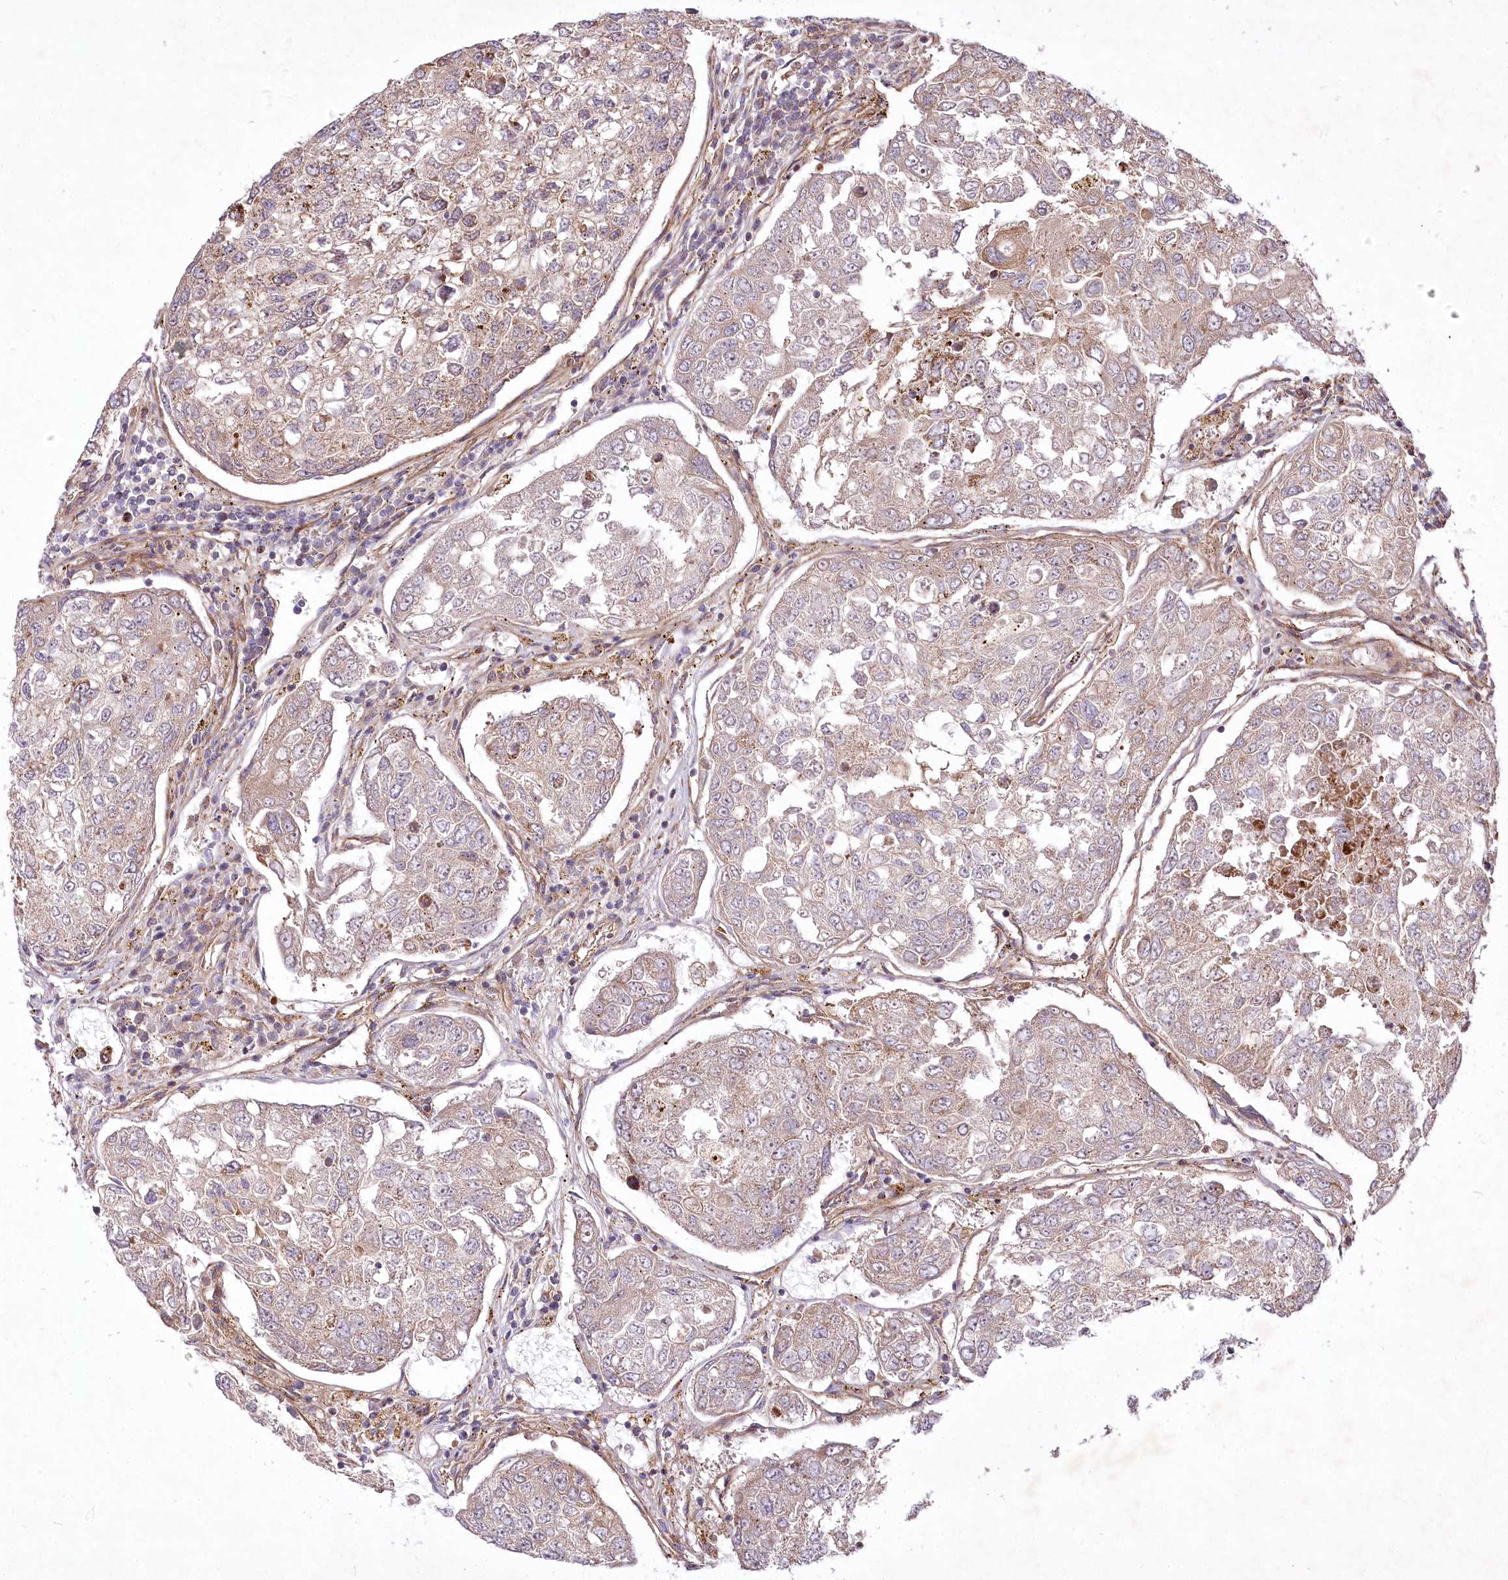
{"staining": {"intensity": "moderate", "quantity": "25%-75%", "location": "cytoplasmic/membranous"}, "tissue": "urothelial cancer", "cell_type": "Tumor cells", "image_type": "cancer", "snomed": [{"axis": "morphology", "description": "Urothelial carcinoma, High grade"}, {"axis": "topography", "description": "Lymph node"}, {"axis": "topography", "description": "Urinary bladder"}], "caption": "Urothelial cancer was stained to show a protein in brown. There is medium levels of moderate cytoplasmic/membranous positivity in about 25%-75% of tumor cells.", "gene": "PSTK", "patient": {"sex": "male", "age": 51}}